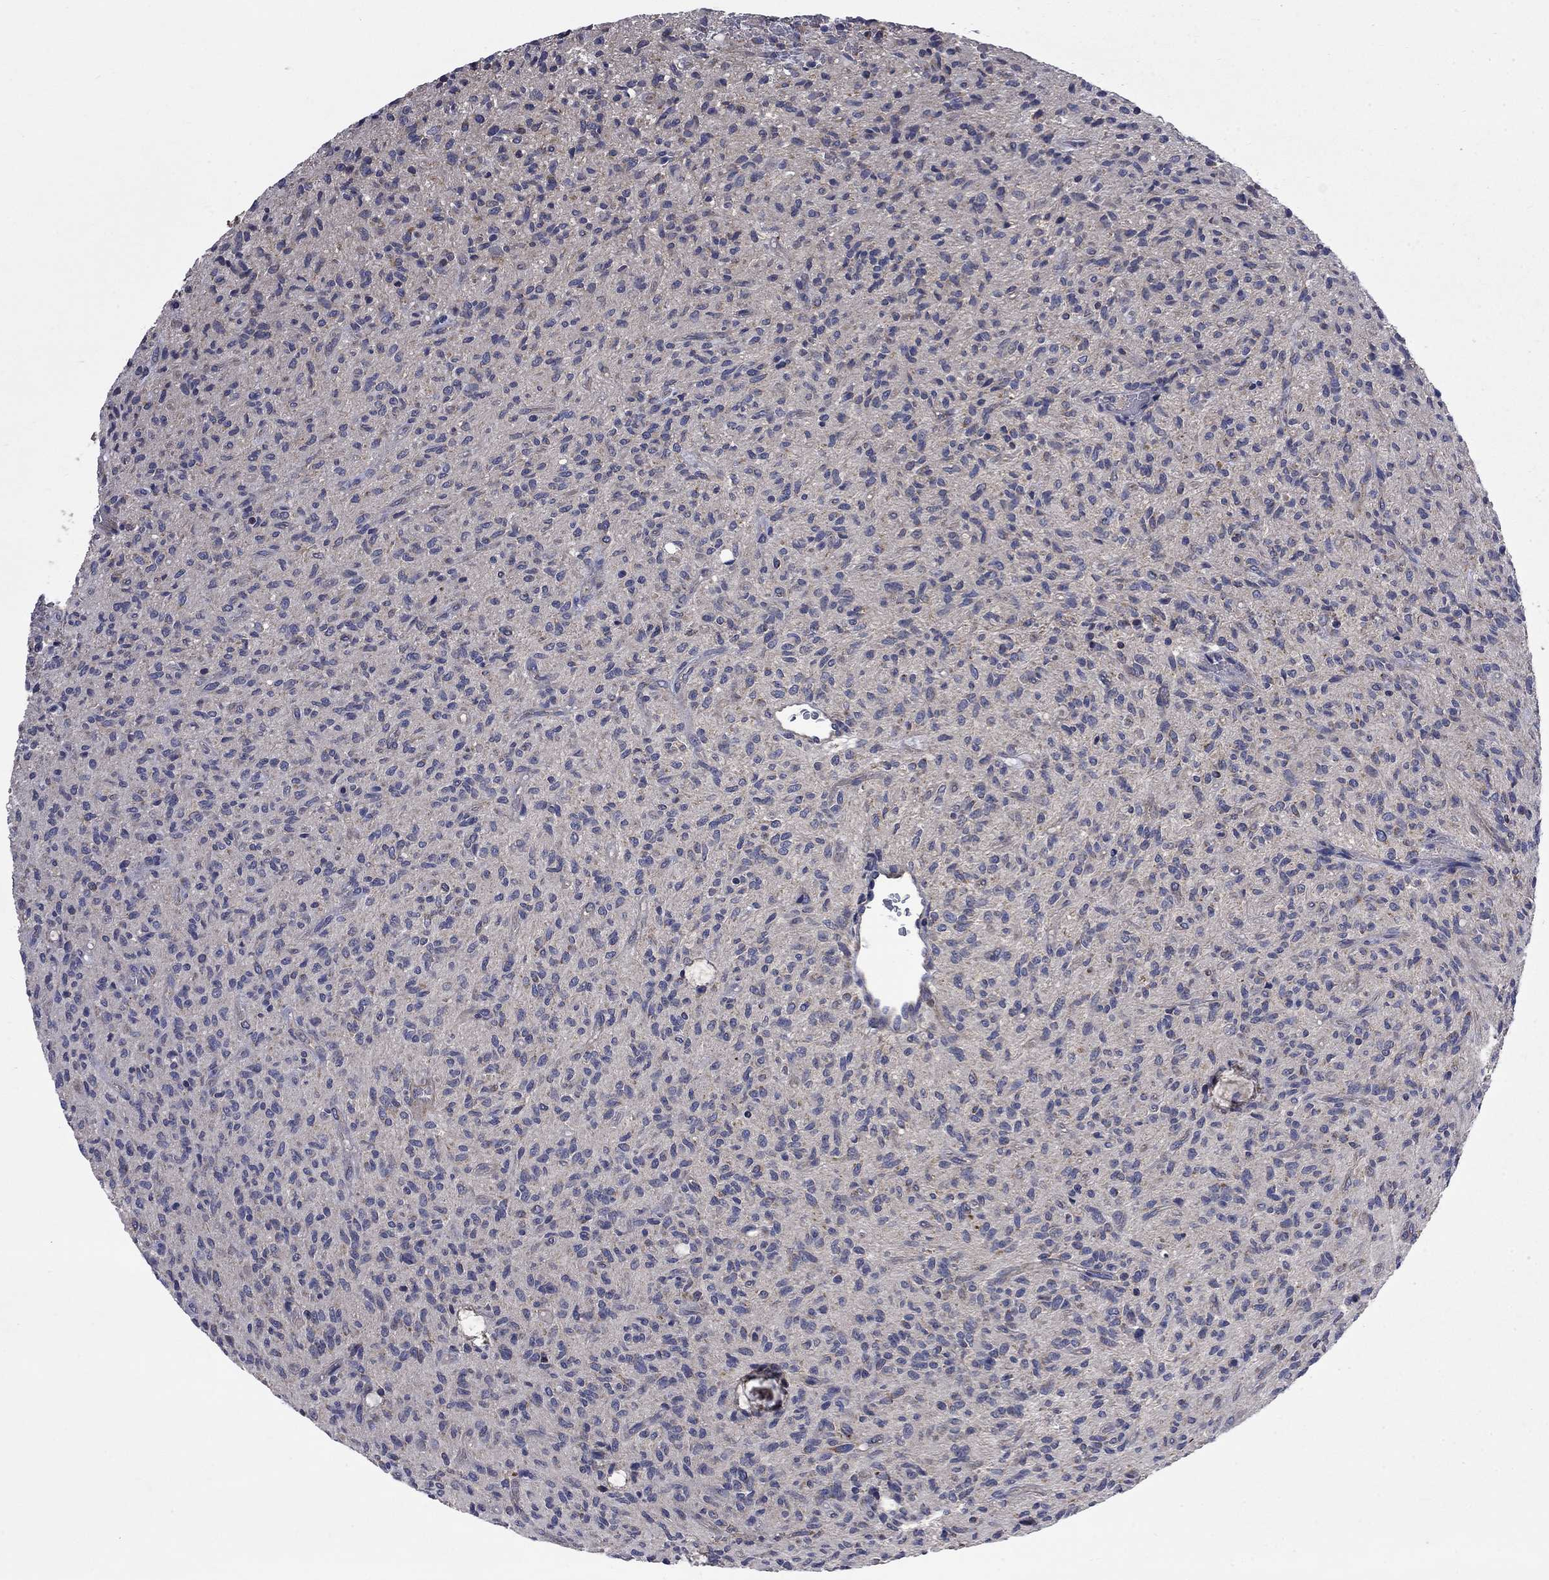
{"staining": {"intensity": "negative", "quantity": "none", "location": "none"}, "tissue": "glioma", "cell_type": "Tumor cells", "image_type": "cancer", "snomed": [{"axis": "morphology", "description": "Glioma, malignant, High grade"}, {"axis": "topography", "description": "Brain"}], "caption": "The image reveals no significant staining in tumor cells of malignant glioma (high-grade).", "gene": "HSPA12A", "patient": {"sex": "male", "age": 64}}